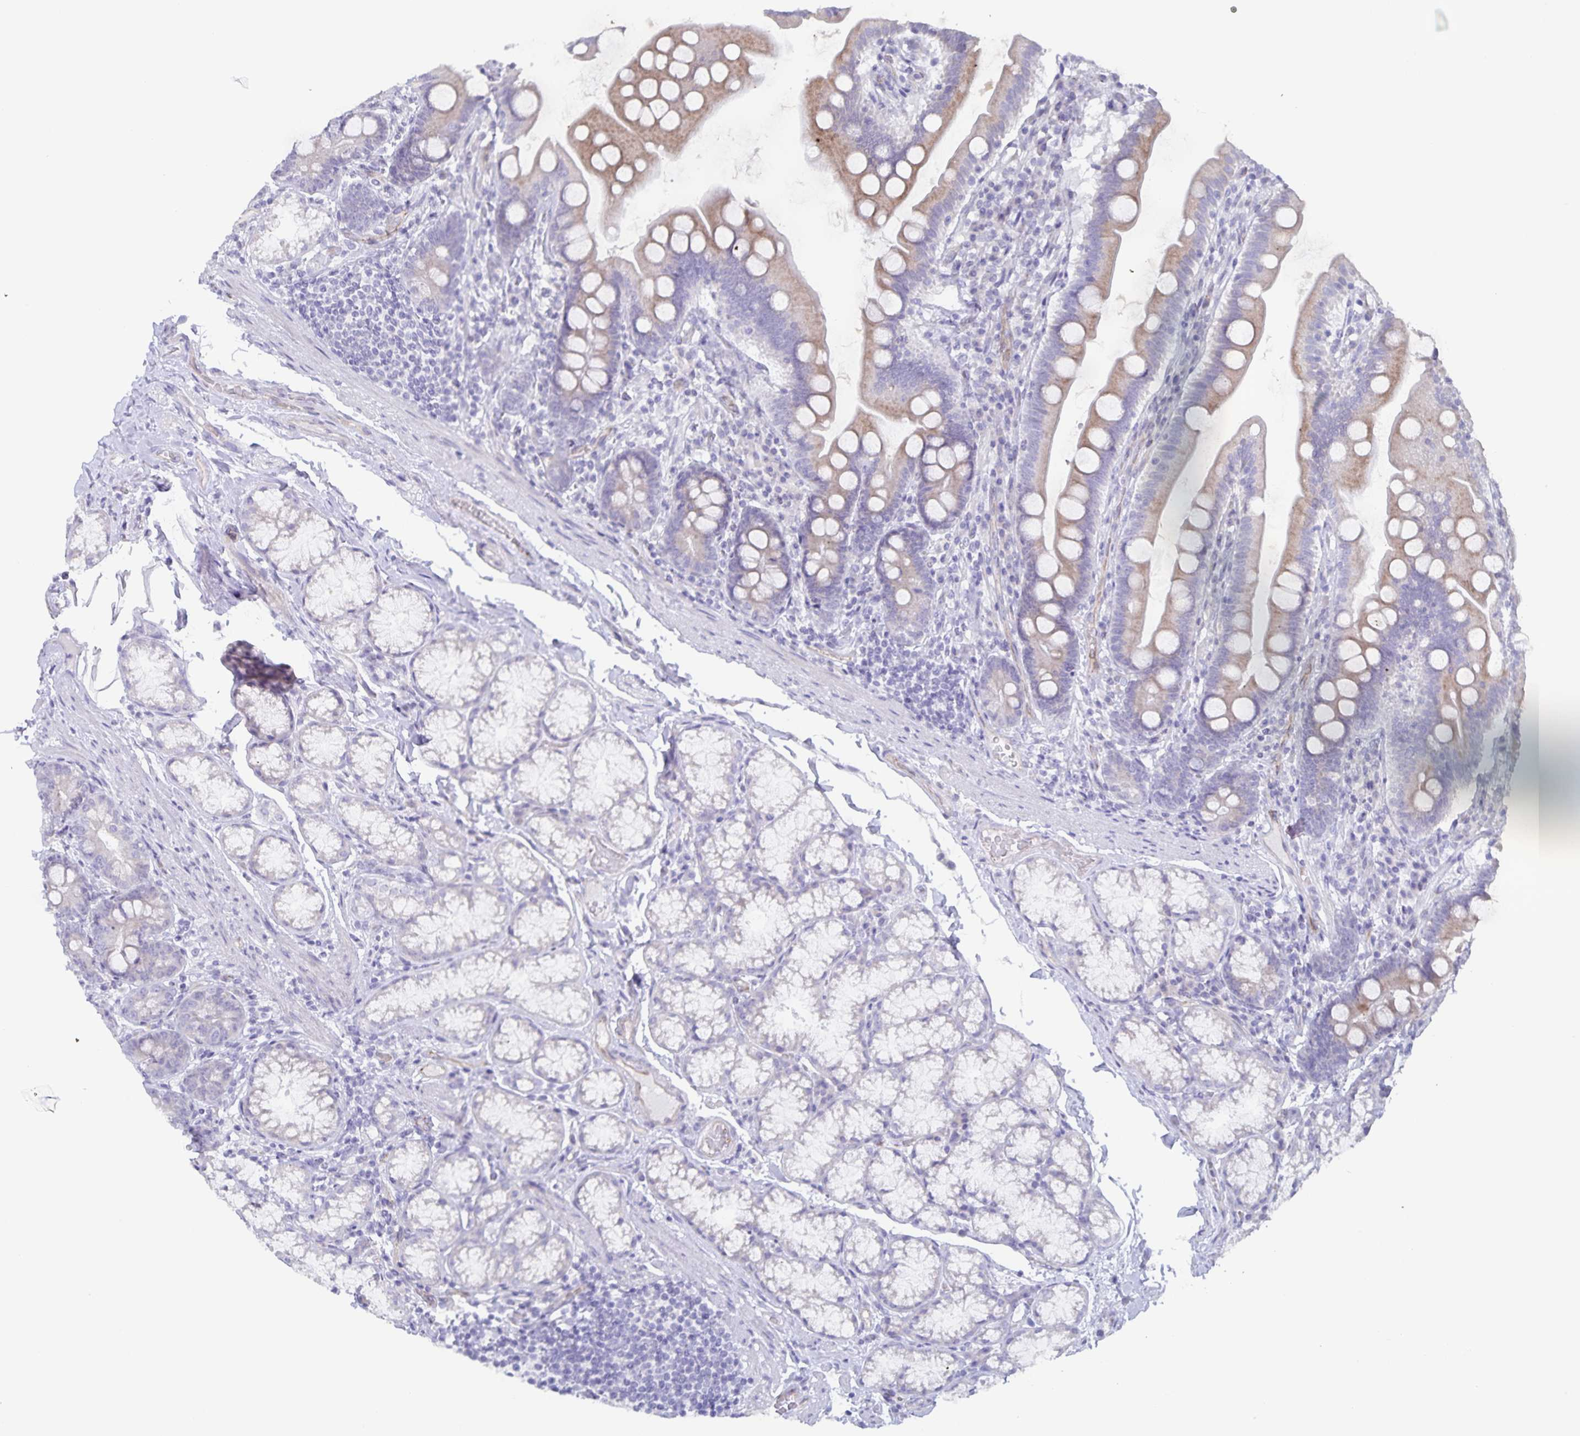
{"staining": {"intensity": "weak", "quantity": "25%-75%", "location": "cytoplasmic/membranous"}, "tissue": "duodenum", "cell_type": "Glandular cells", "image_type": "normal", "snomed": [{"axis": "morphology", "description": "Normal tissue, NOS"}, {"axis": "topography", "description": "Duodenum"}], "caption": "Human duodenum stained with a protein marker demonstrates weak staining in glandular cells.", "gene": "AQP4", "patient": {"sex": "female", "age": 67}}